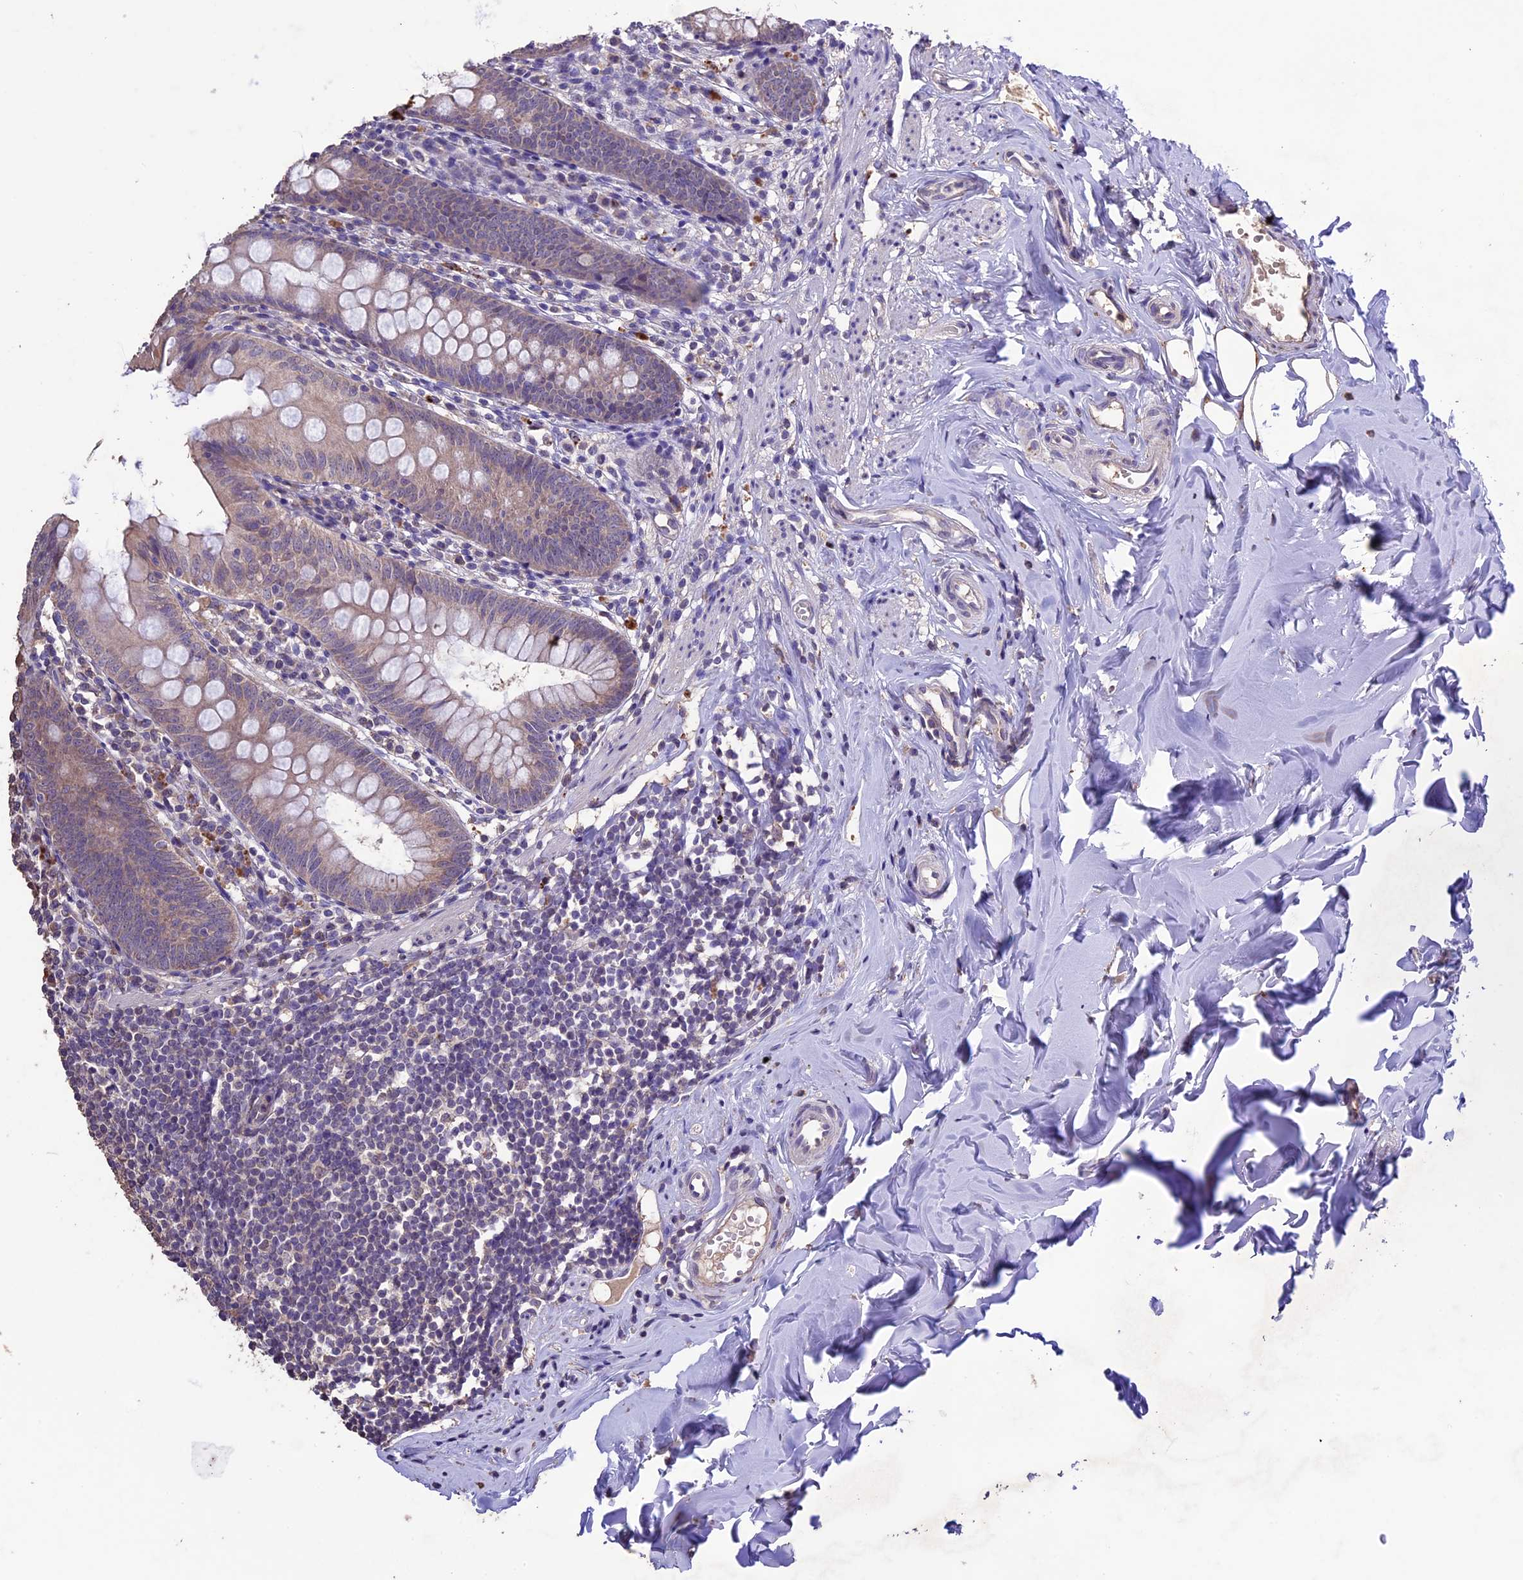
{"staining": {"intensity": "weak", "quantity": "<25%", "location": "cytoplasmic/membranous"}, "tissue": "appendix", "cell_type": "Glandular cells", "image_type": "normal", "snomed": [{"axis": "morphology", "description": "Normal tissue, NOS"}, {"axis": "topography", "description": "Appendix"}], "caption": "Immunohistochemistry (IHC) image of unremarkable appendix: human appendix stained with DAB (3,3'-diaminobenzidine) shows no significant protein staining in glandular cells.", "gene": "DIS3L", "patient": {"sex": "female", "age": 51}}